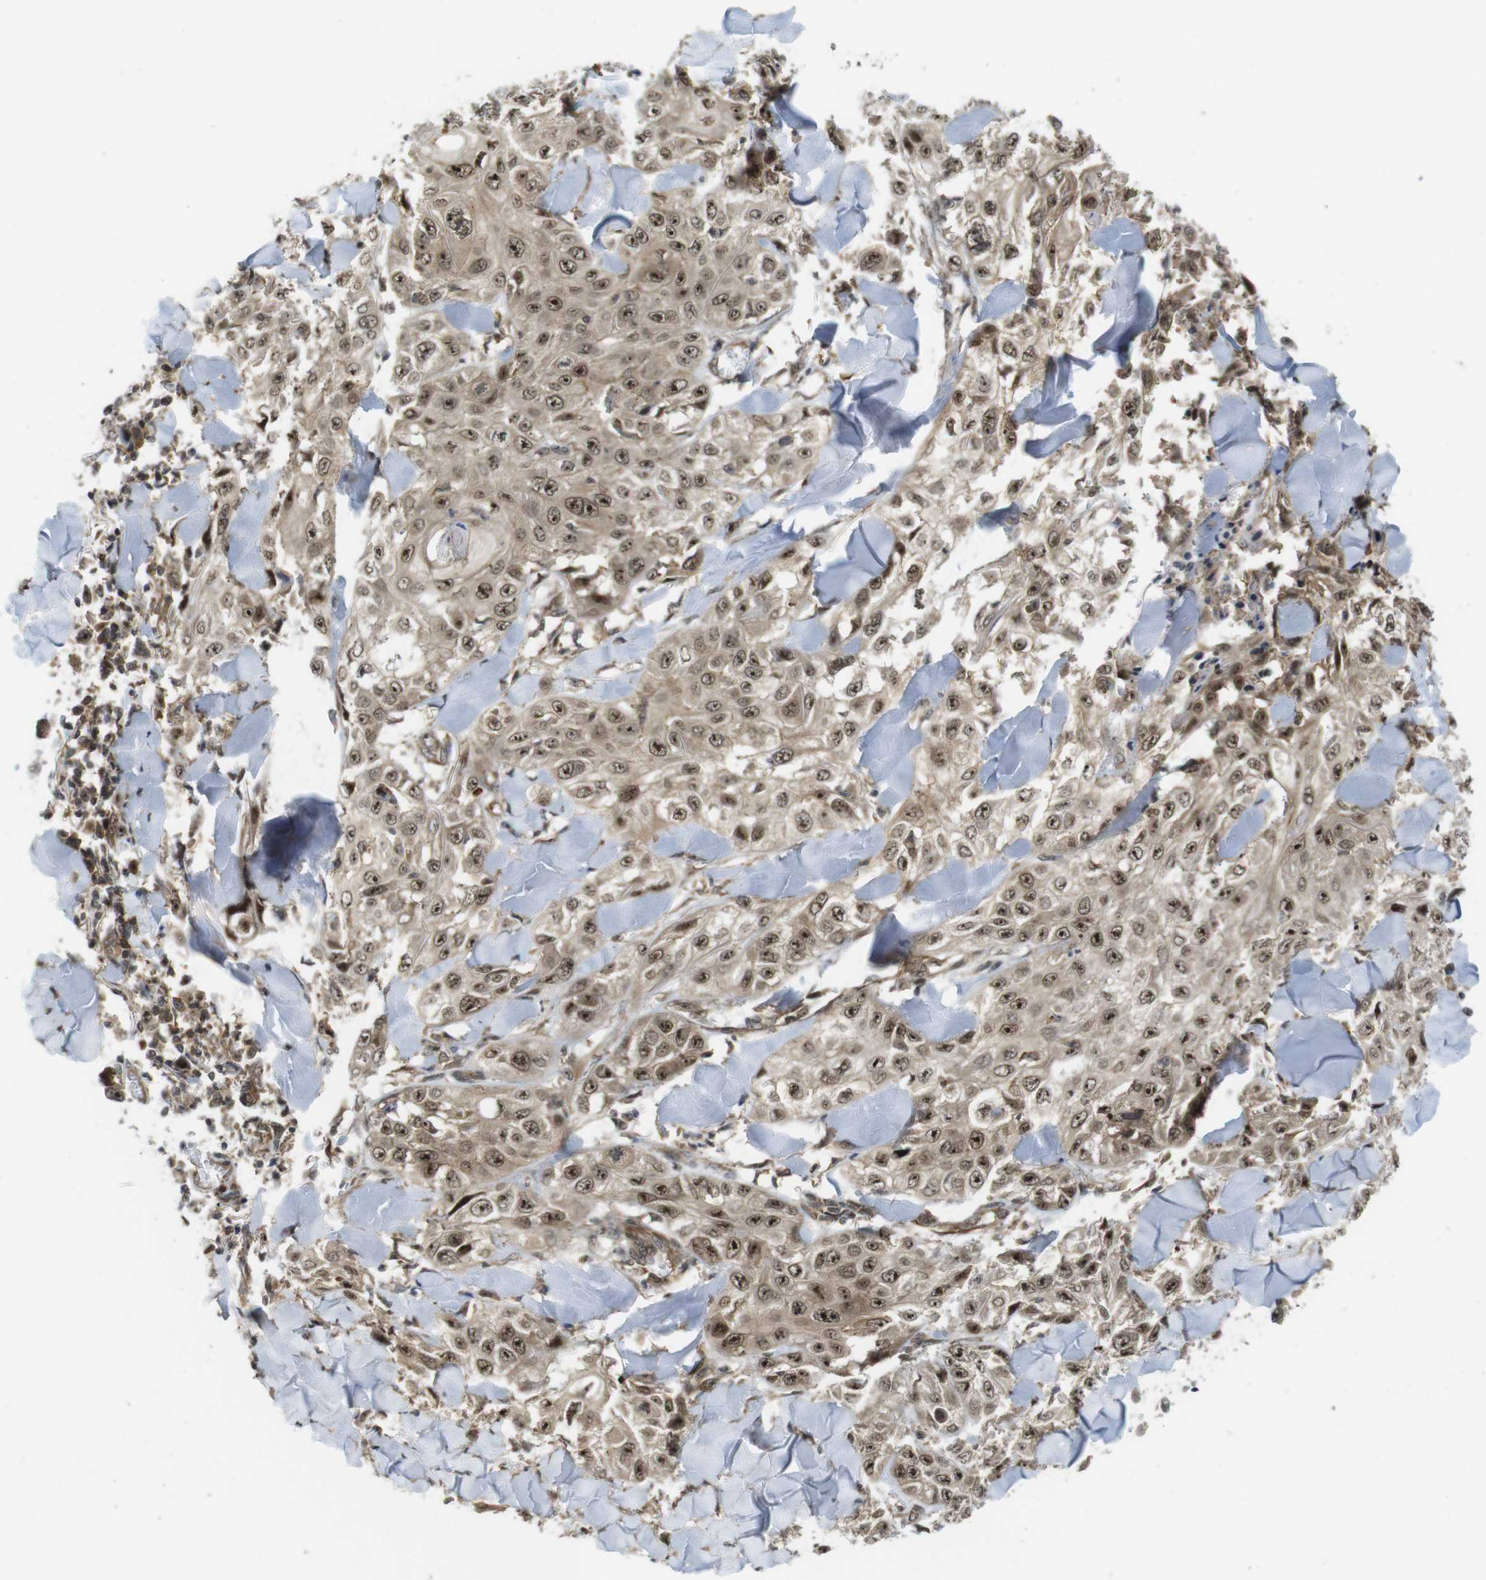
{"staining": {"intensity": "moderate", "quantity": ">75%", "location": "cytoplasmic/membranous,nuclear"}, "tissue": "skin cancer", "cell_type": "Tumor cells", "image_type": "cancer", "snomed": [{"axis": "morphology", "description": "Squamous cell carcinoma, NOS"}, {"axis": "topography", "description": "Skin"}], "caption": "Moderate cytoplasmic/membranous and nuclear positivity is present in about >75% of tumor cells in skin cancer.", "gene": "CC2D1A", "patient": {"sex": "male", "age": 86}}